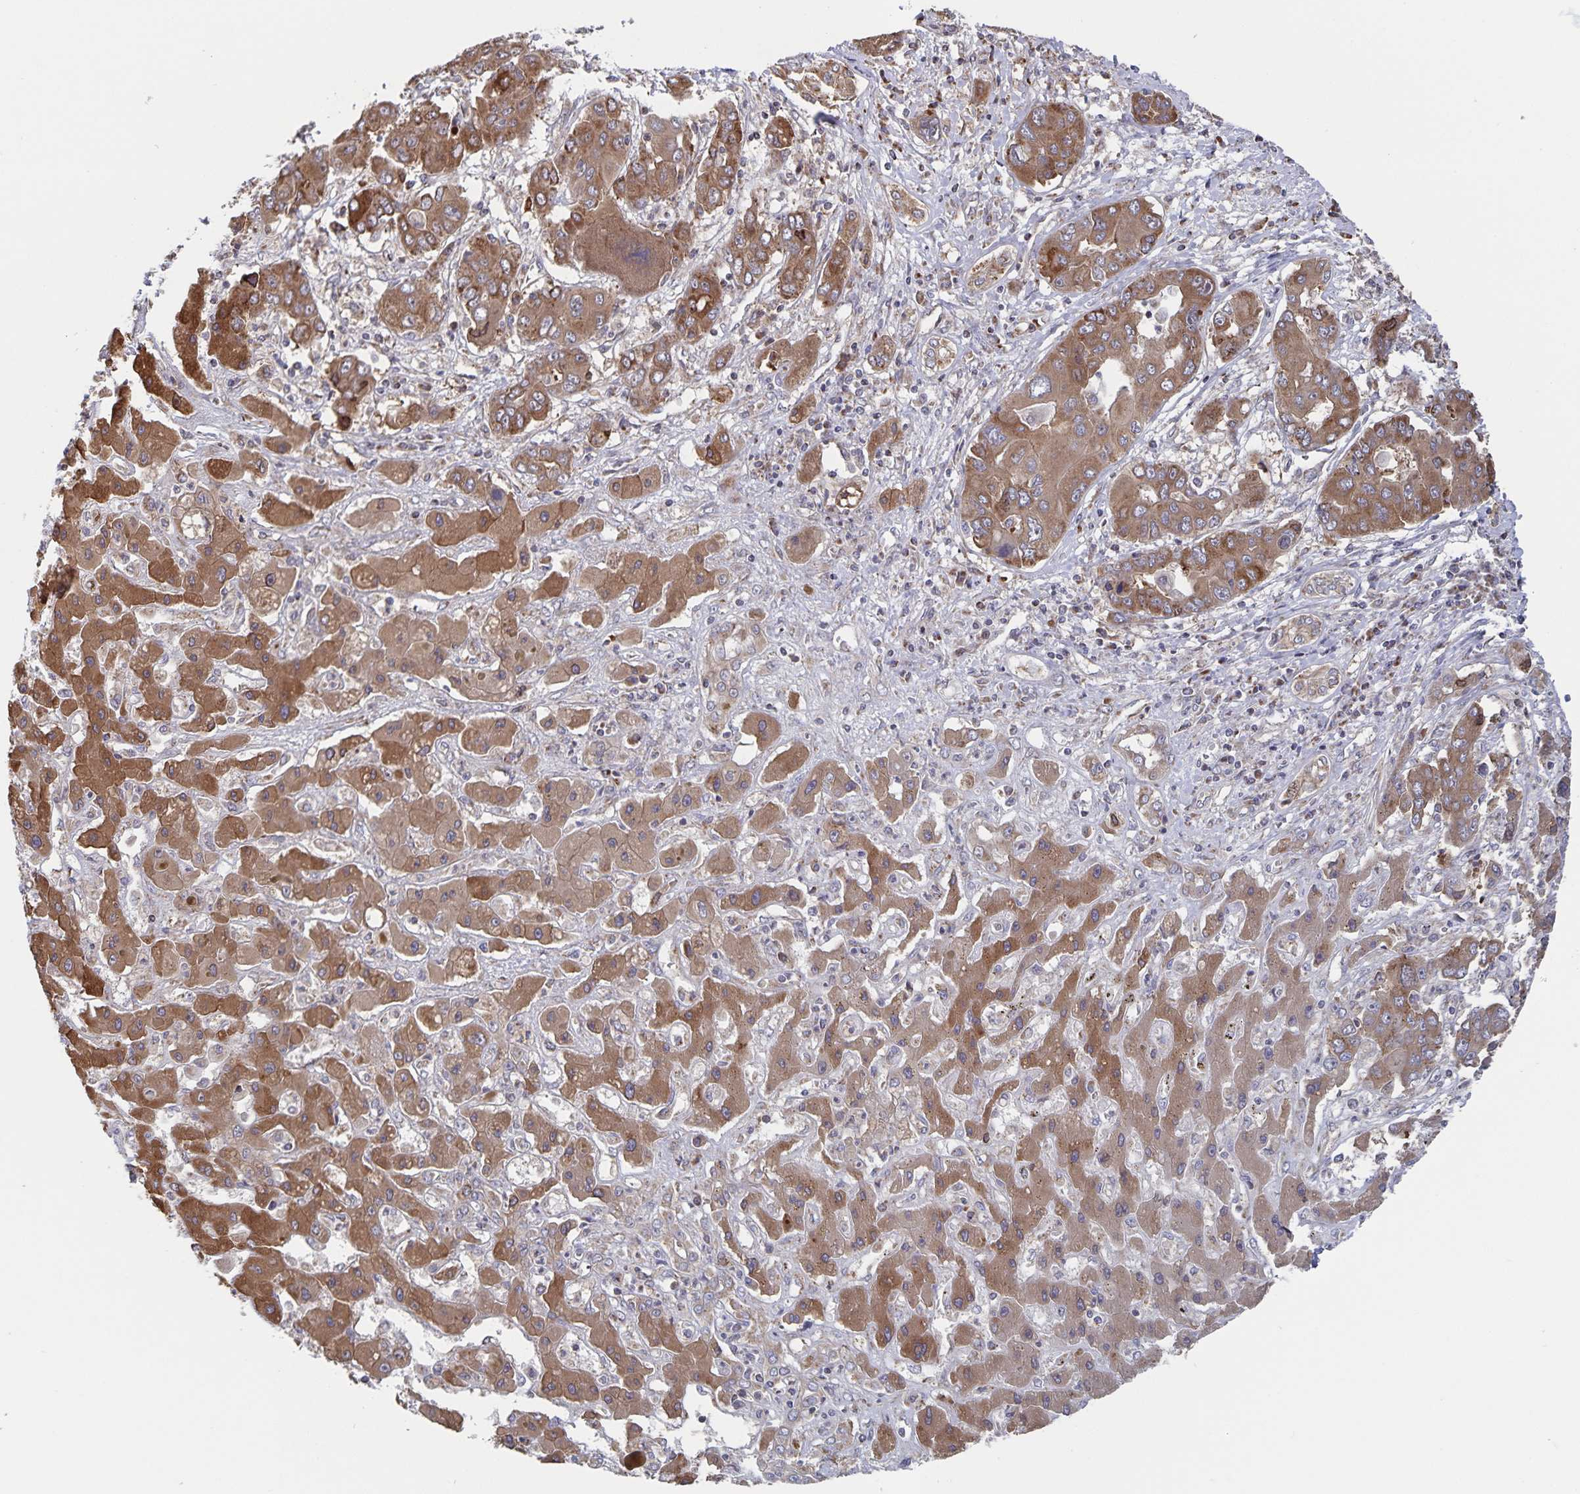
{"staining": {"intensity": "moderate", "quantity": ">75%", "location": "cytoplasmic/membranous"}, "tissue": "liver cancer", "cell_type": "Tumor cells", "image_type": "cancer", "snomed": [{"axis": "morphology", "description": "Cholangiocarcinoma"}, {"axis": "topography", "description": "Liver"}], "caption": "Immunohistochemistry (DAB (3,3'-diaminobenzidine)) staining of human liver cancer displays moderate cytoplasmic/membranous protein staining in about >75% of tumor cells. (IHC, brightfield microscopy, high magnification).", "gene": "ACACA", "patient": {"sex": "male", "age": 67}}